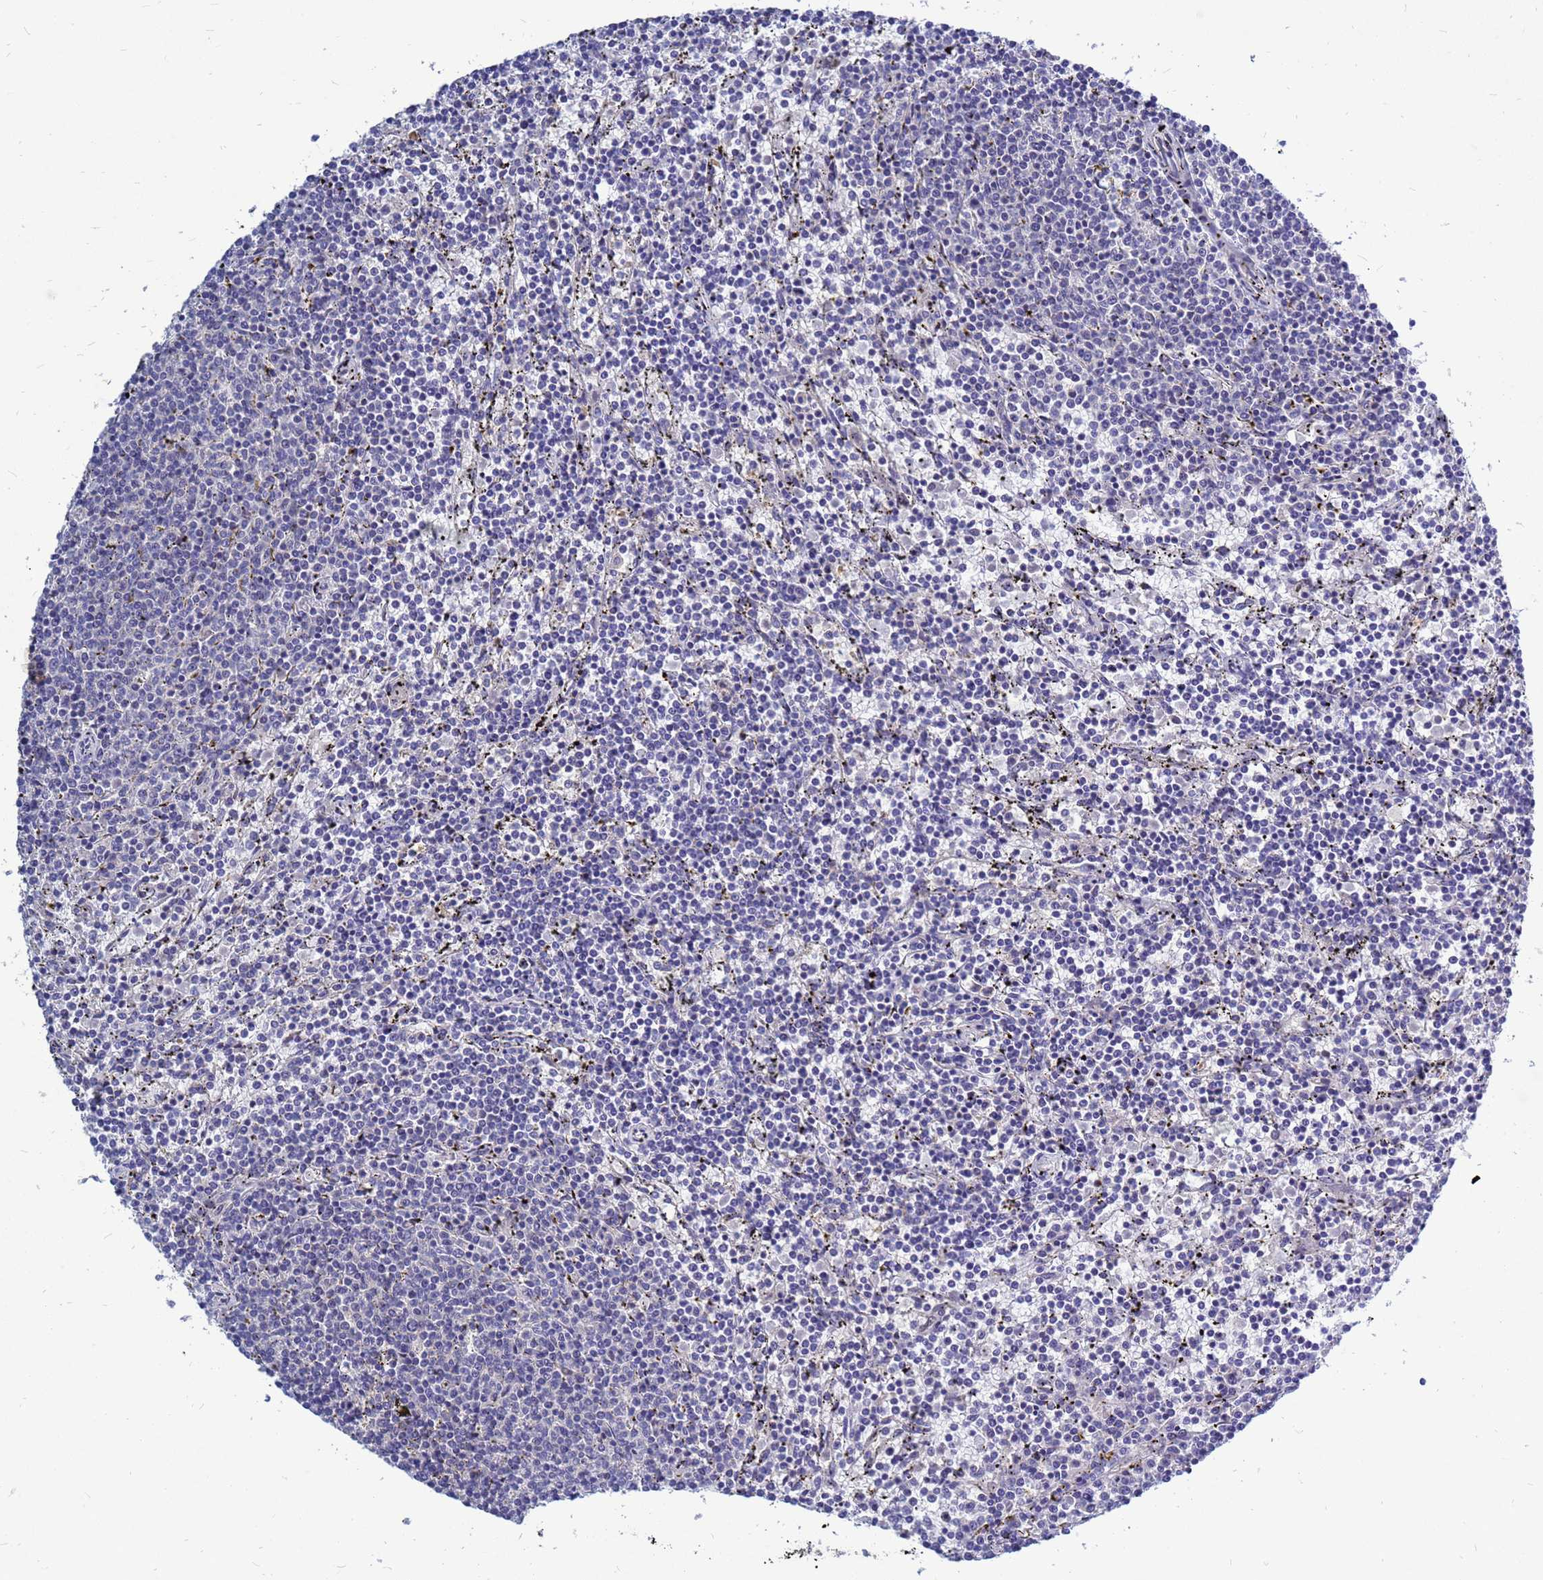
{"staining": {"intensity": "negative", "quantity": "none", "location": "none"}, "tissue": "lymphoma", "cell_type": "Tumor cells", "image_type": "cancer", "snomed": [{"axis": "morphology", "description": "Malignant lymphoma, non-Hodgkin's type, Low grade"}, {"axis": "topography", "description": "Spleen"}], "caption": "High magnification brightfield microscopy of malignant lymphoma, non-Hodgkin's type (low-grade) stained with DAB (3,3'-diaminobenzidine) (brown) and counterstained with hematoxylin (blue): tumor cells show no significant positivity. (Stains: DAB immunohistochemistry (IHC) with hematoxylin counter stain, Microscopy: brightfield microscopy at high magnification).", "gene": "SRGAP3", "patient": {"sex": "female", "age": 50}}